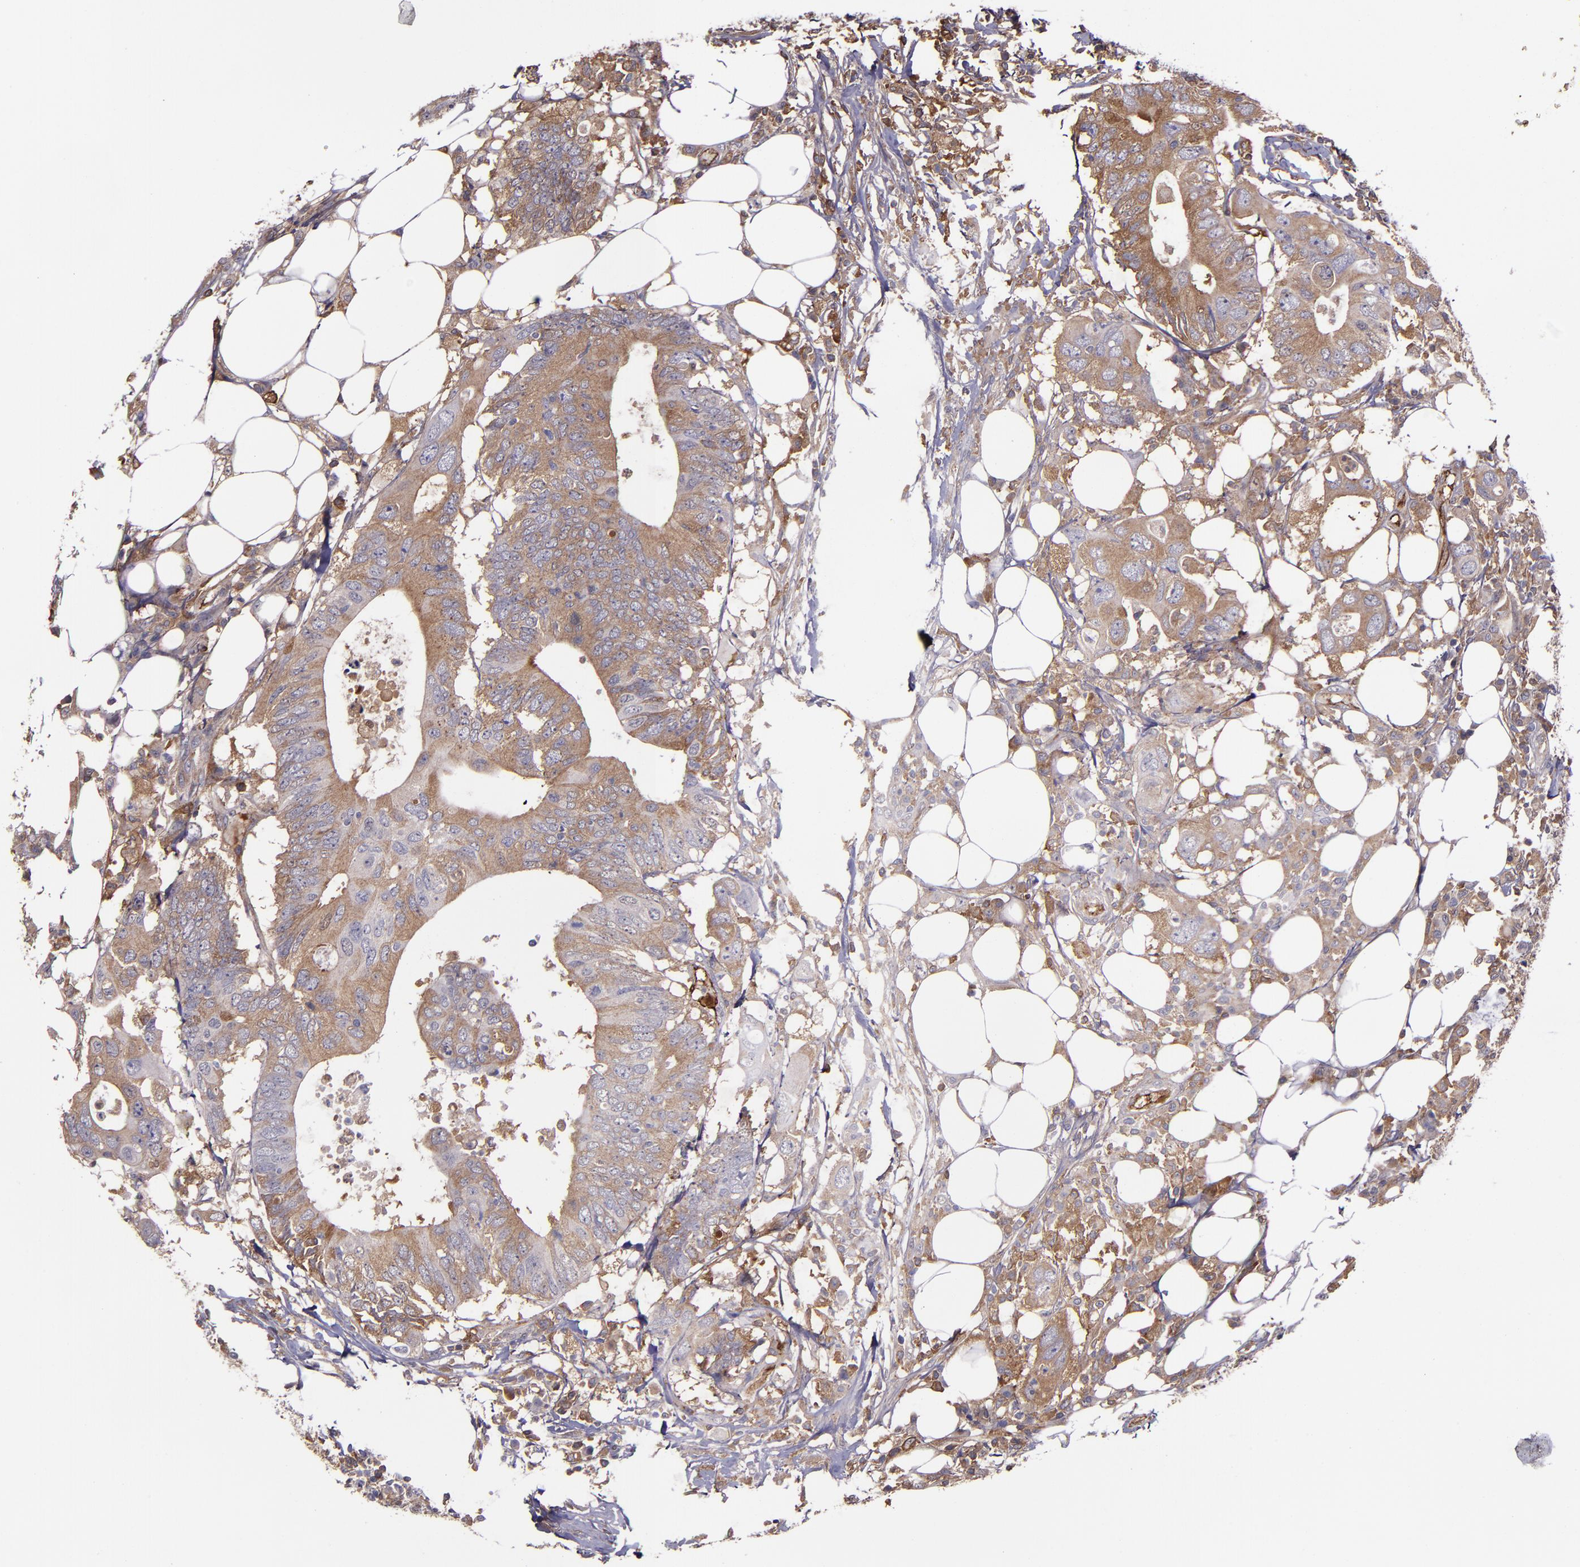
{"staining": {"intensity": "moderate", "quantity": ">75%", "location": "cytoplasmic/membranous"}, "tissue": "colorectal cancer", "cell_type": "Tumor cells", "image_type": "cancer", "snomed": [{"axis": "morphology", "description": "Adenocarcinoma, NOS"}, {"axis": "topography", "description": "Colon"}], "caption": "Adenocarcinoma (colorectal) stained with a brown dye shows moderate cytoplasmic/membranous positive expression in about >75% of tumor cells.", "gene": "A2M", "patient": {"sex": "male", "age": 71}}